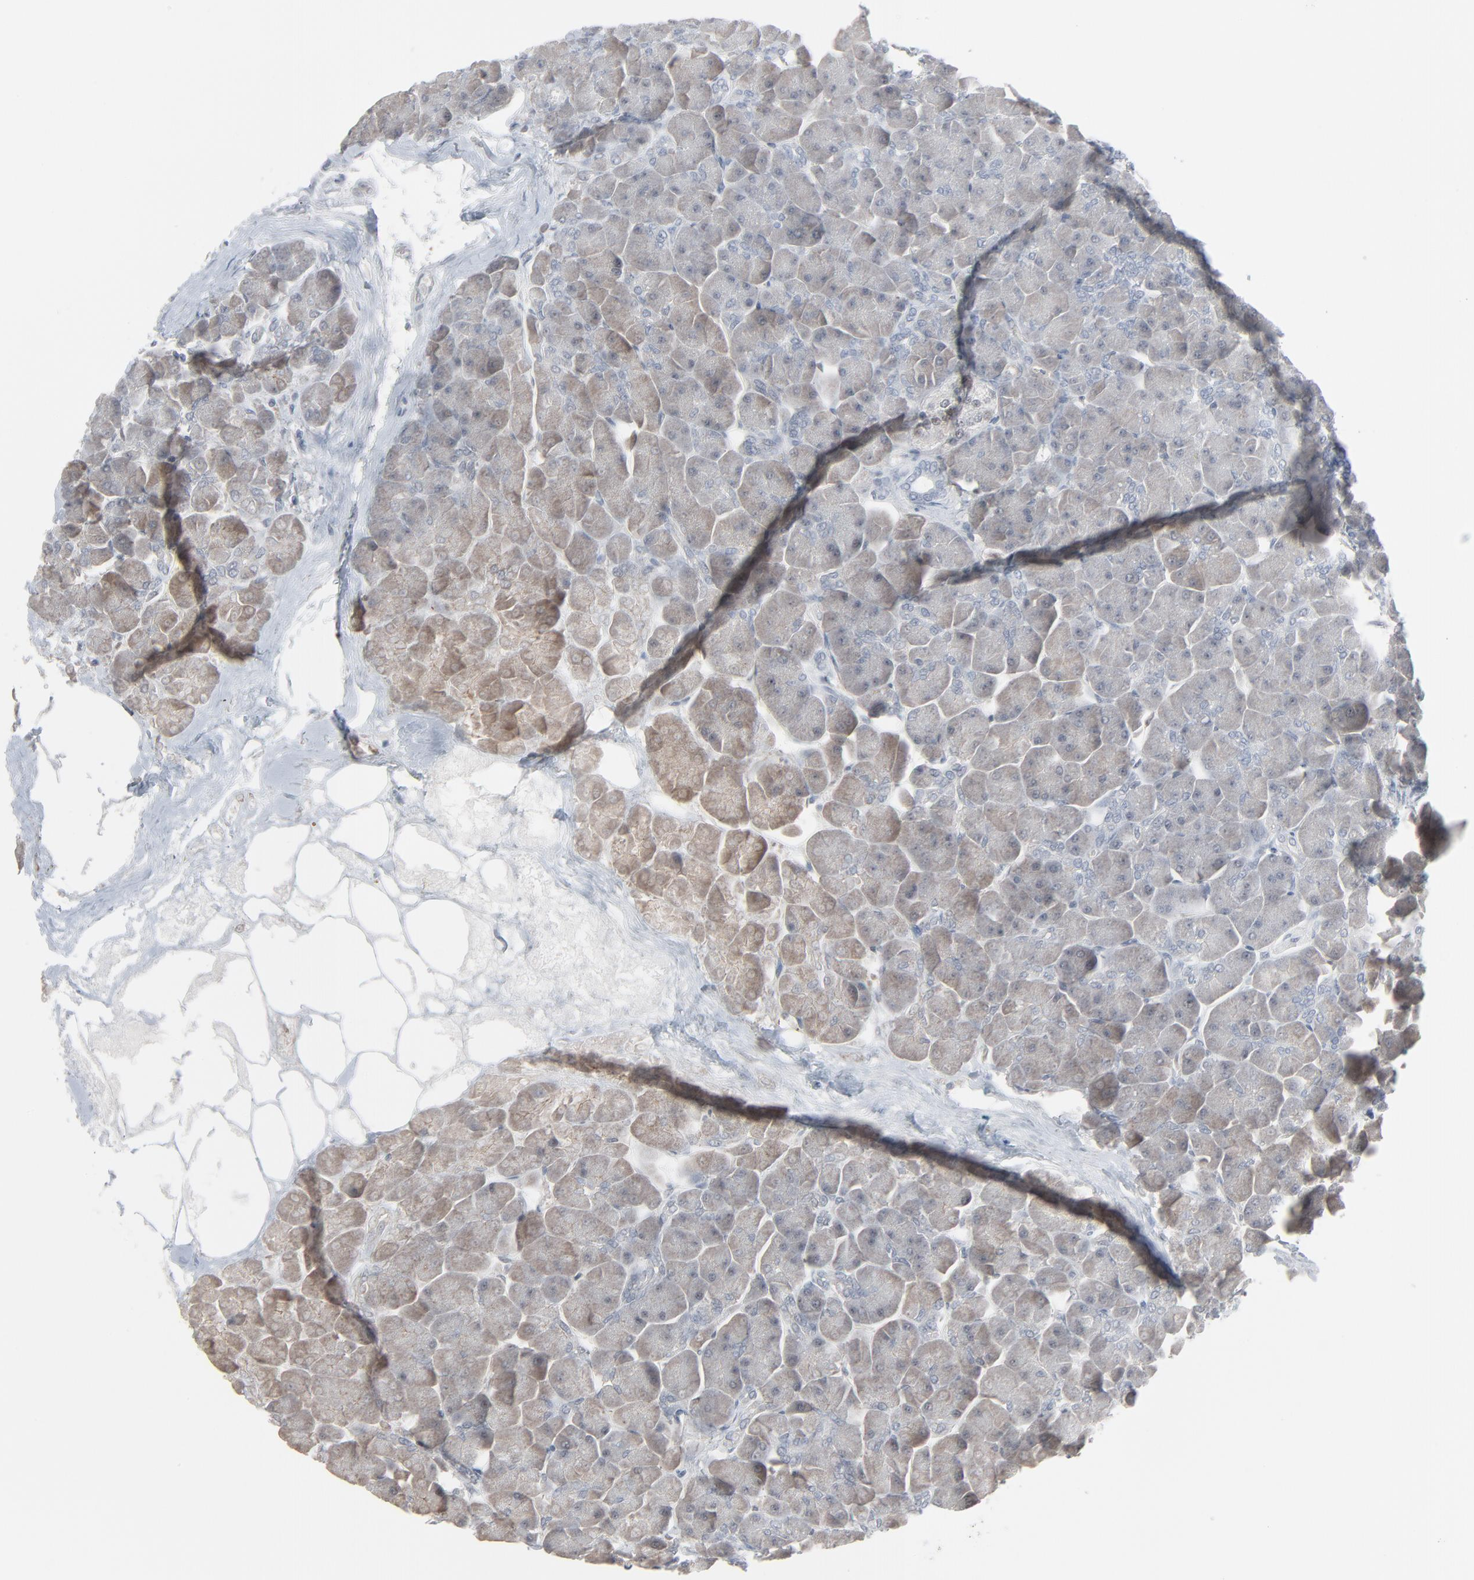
{"staining": {"intensity": "moderate", "quantity": "25%-75%", "location": "cytoplasmic/membranous"}, "tissue": "pancreas", "cell_type": "Exocrine glandular cells", "image_type": "normal", "snomed": [{"axis": "morphology", "description": "Normal tissue, NOS"}, {"axis": "topography", "description": "Pancreas"}], "caption": "Pancreas stained with a brown dye displays moderate cytoplasmic/membranous positive expression in about 25%-75% of exocrine glandular cells.", "gene": "NEUROD1", "patient": {"sex": "male", "age": 66}}